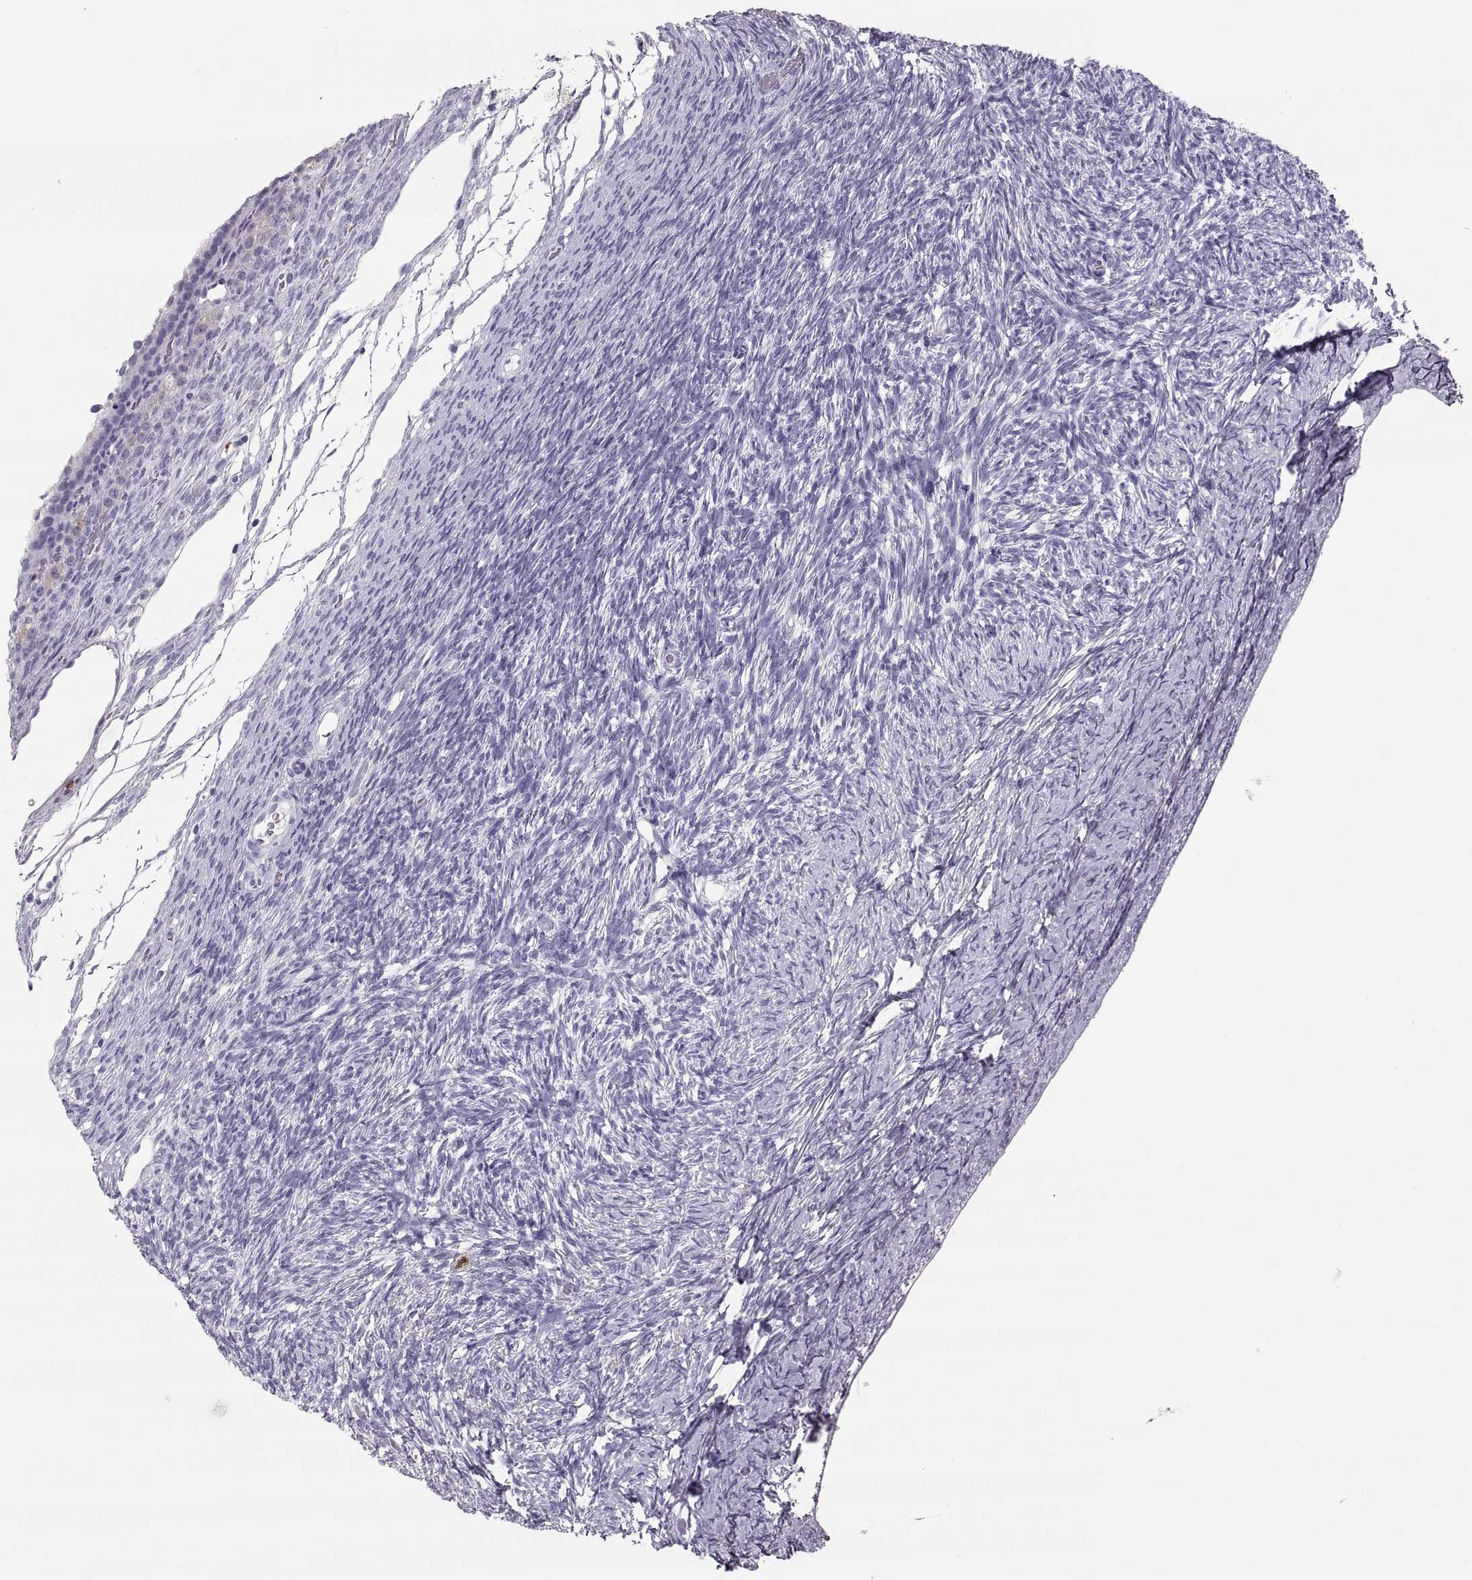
{"staining": {"intensity": "negative", "quantity": "none", "location": "none"}, "tissue": "ovary", "cell_type": "Follicle cells", "image_type": "normal", "snomed": [{"axis": "morphology", "description": "Normal tissue, NOS"}, {"axis": "topography", "description": "Ovary"}], "caption": "Immunohistochemical staining of unremarkable human ovary shows no significant staining in follicle cells. (Immunohistochemistry (ihc), brightfield microscopy, high magnification).", "gene": "MILR1", "patient": {"sex": "female", "age": 39}}